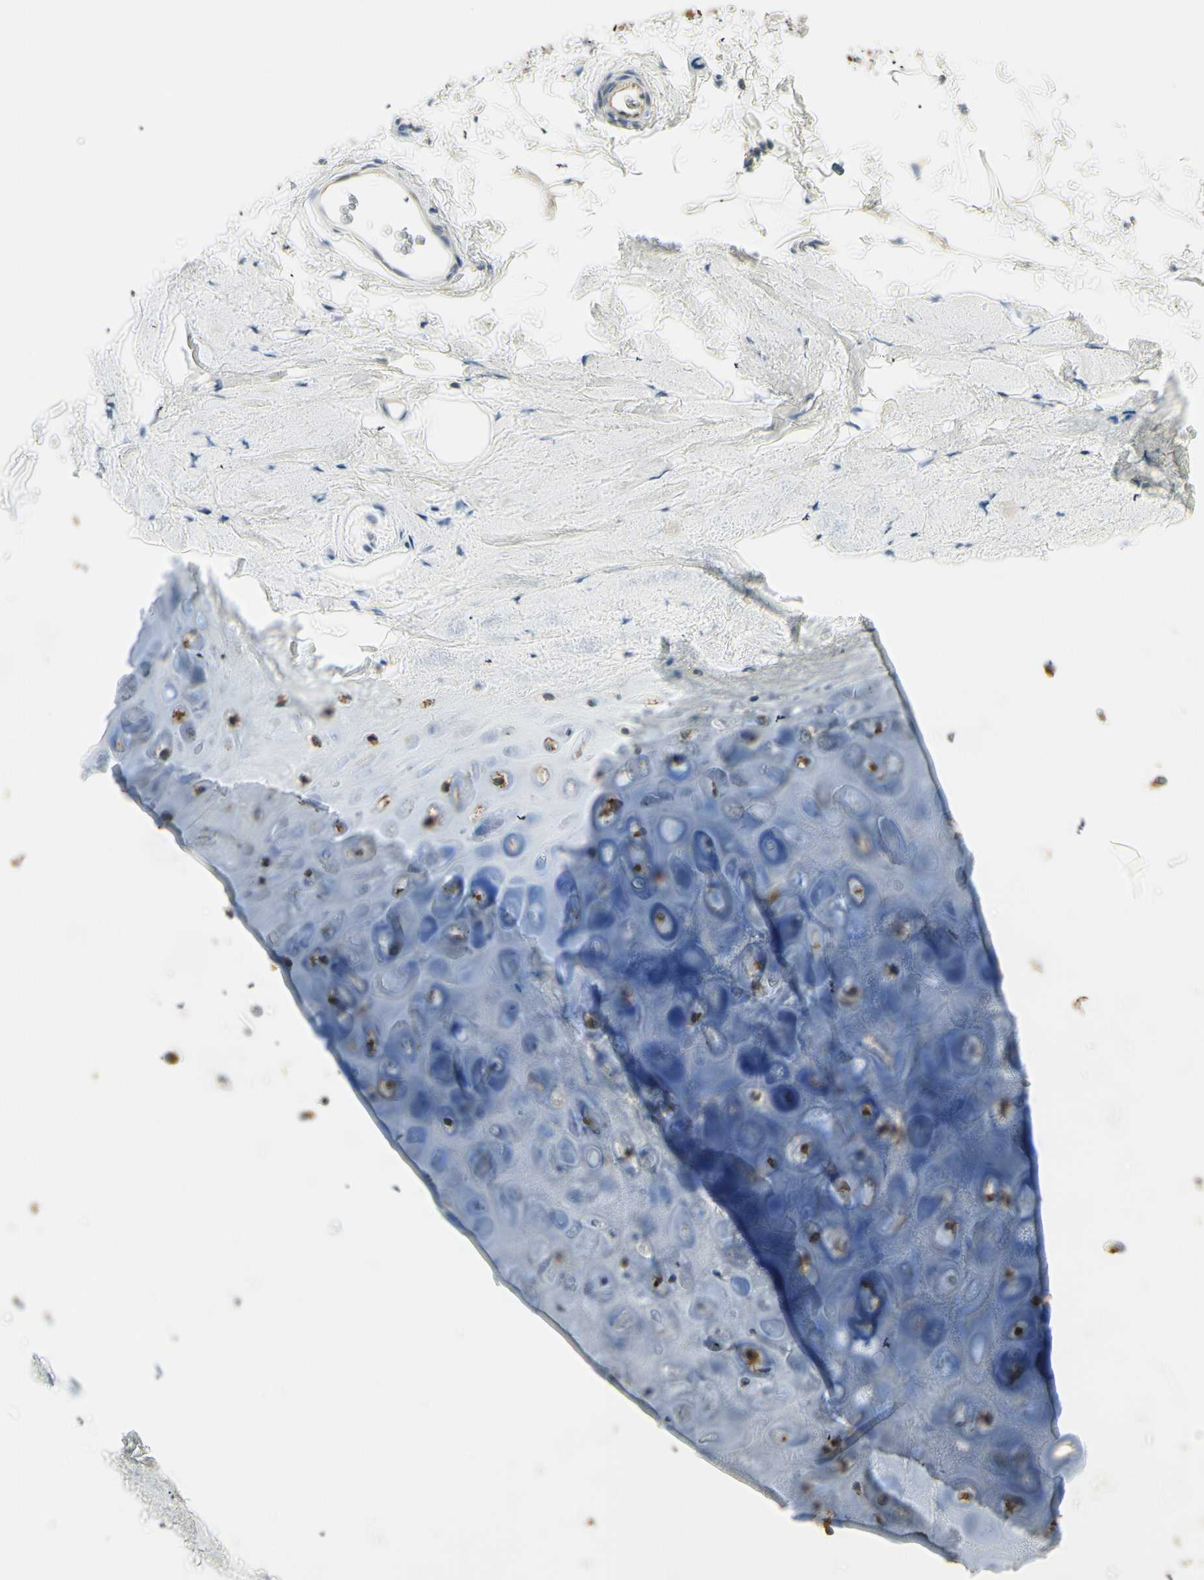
{"staining": {"intensity": "weak", "quantity": ">75%", "location": "cytoplasmic/membranous"}, "tissue": "adipose tissue", "cell_type": "Adipocytes", "image_type": "normal", "snomed": [{"axis": "morphology", "description": "Normal tissue, NOS"}, {"axis": "topography", "description": "Cartilage tissue"}, {"axis": "topography", "description": "Bronchus"}], "caption": "Immunohistochemical staining of normal adipose tissue reveals low levels of weak cytoplasmic/membranous staining in approximately >75% of adipocytes.", "gene": "IGDCC4", "patient": {"sex": "female", "age": 73}}